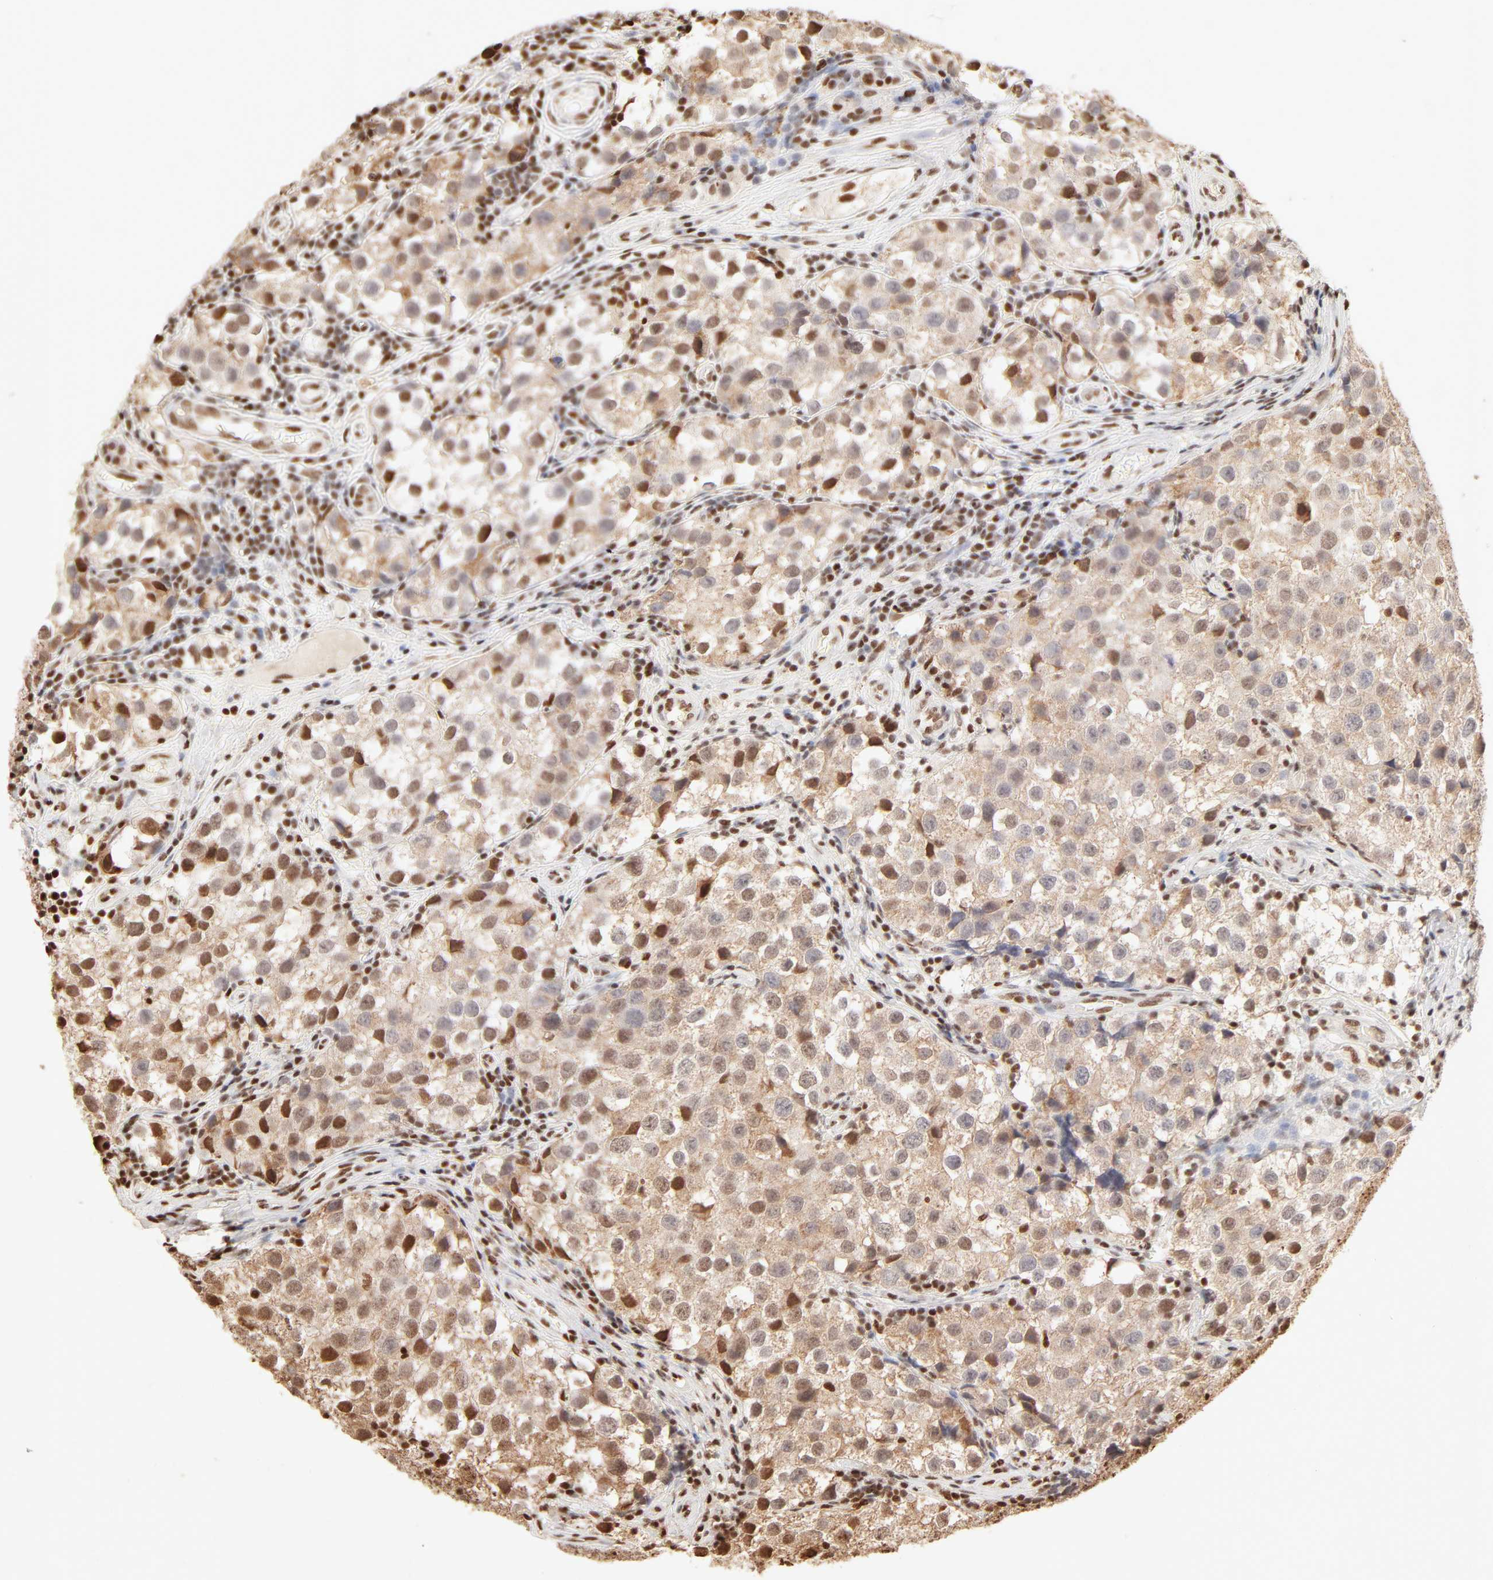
{"staining": {"intensity": "moderate", "quantity": "25%-75%", "location": "cytoplasmic/membranous,nuclear"}, "tissue": "testis cancer", "cell_type": "Tumor cells", "image_type": "cancer", "snomed": [{"axis": "morphology", "description": "Seminoma, NOS"}, {"axis": "topography", "description": "Testis"}], "caption": "Protein staining of testis cancer tissue displays moderate cytoplasmic/membranous and nuclear positivity in about 25%-75% of tumor cells.", "gene": "FAM50A", "patient": {"sex": "male", "age": 39}}